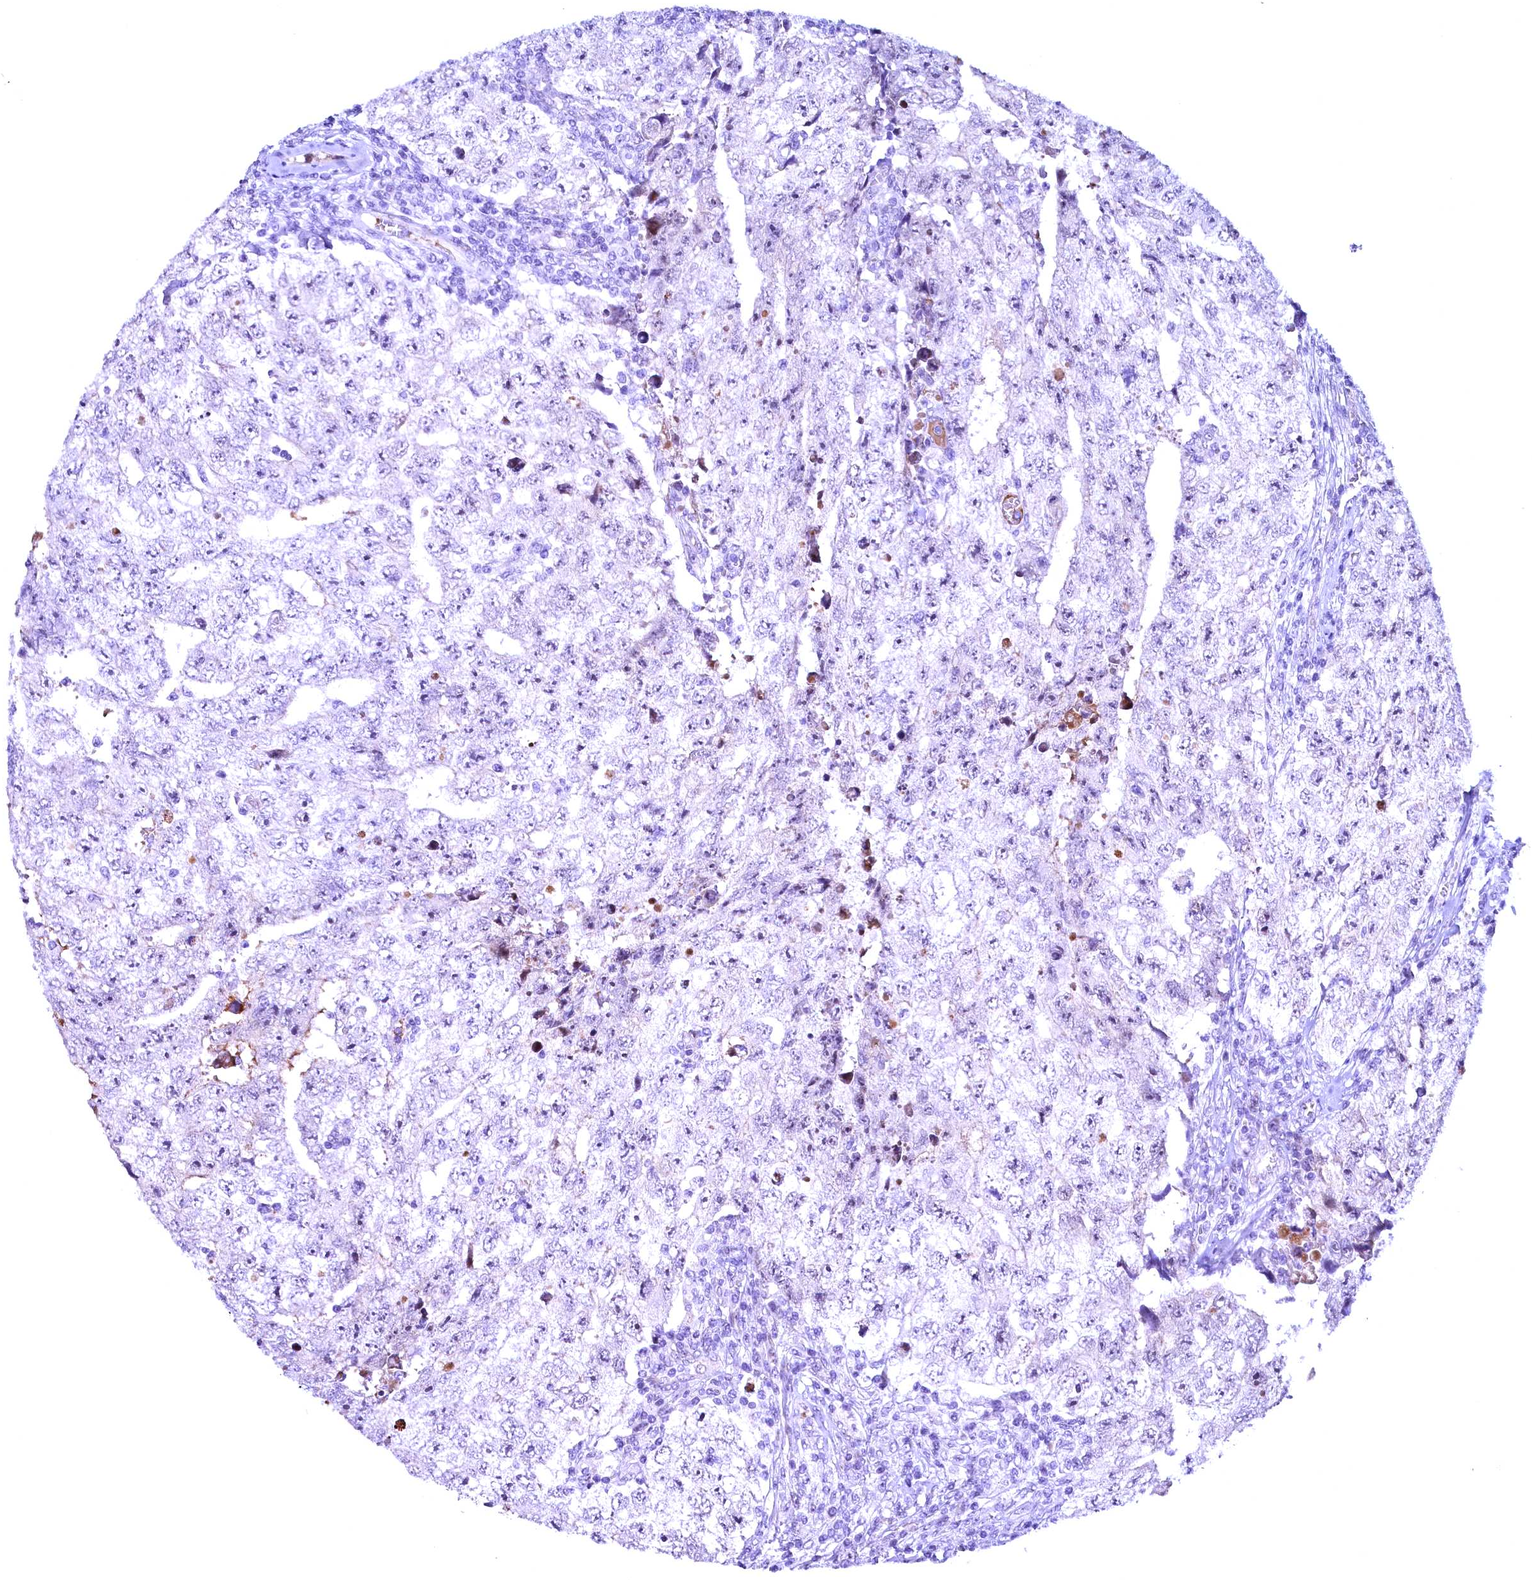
{"staining": {"intensity": "negative", "quantity": "none", "location": "none"}, "tissue": "testis cancer", "cell_type": "Tumor cells", "image_type": "cancer", "snomed": [{"axis": "morphology", "description": "Carcinoma, Embryonal, NOS"}, {"axis": "topography", "description": "Testis"}], "caption": "There is no significant expression in tumor cells of testis embryonal carcinoma.", "gene": "CCDC106", "patient": {"sex": "male", "age": 17}}